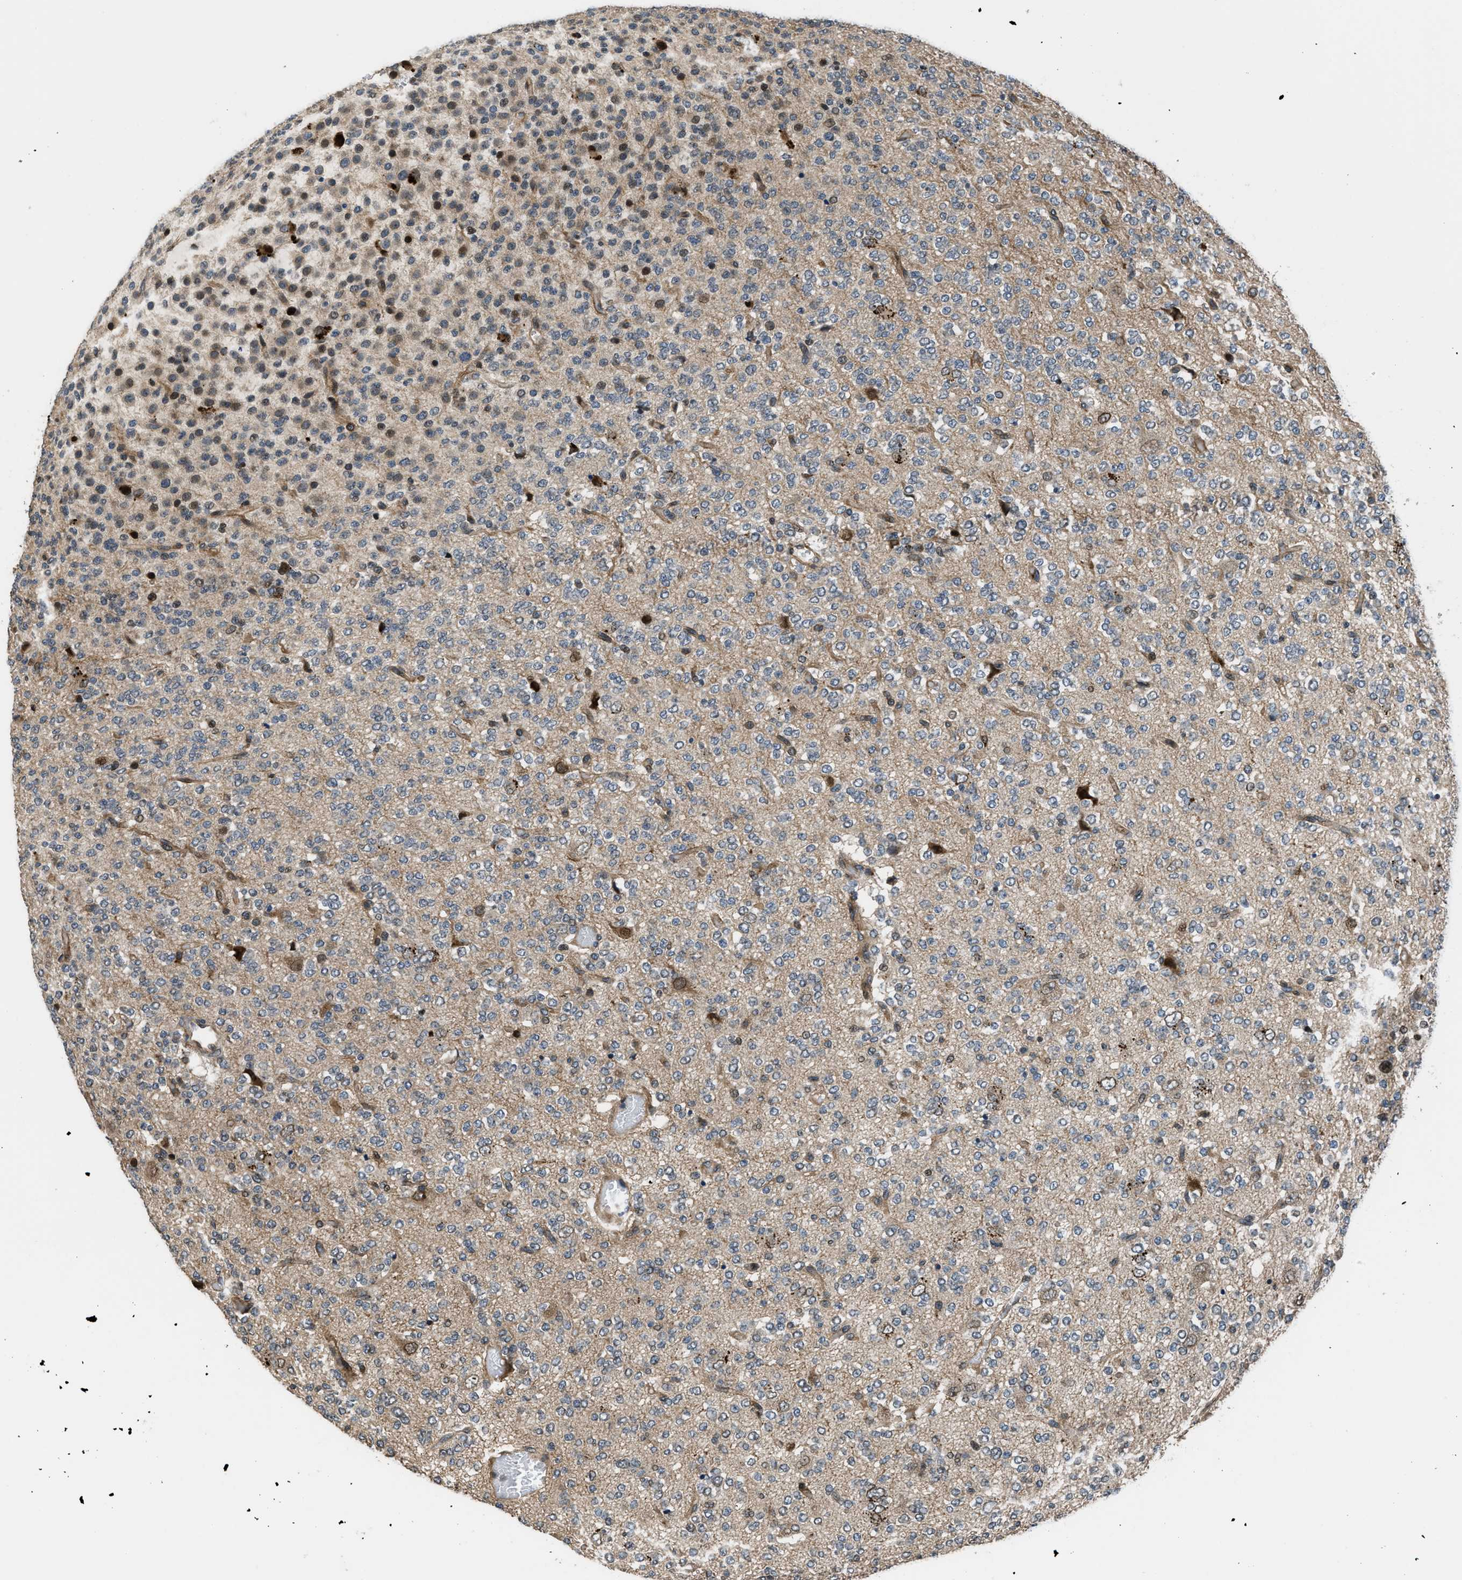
{"staining": {"intensity": "weak", "quantity": ">75%", "location": "cytoplasmic/membranous"}, "tissue": "glioma", "cell_type": "Tumor cells", "image_type": "cancer", "snomed": [{"axis": "morphology", "description": "Glioma, malignant, Low grade"}, {"axis": "topography", "description": "Brain"}], "caption": "Immunohistochemistry (IHC) (DAB (3,3'-diaminobenzidine)) staining of glioma demonstrates weak cytoplasmic/membranous protein positivity in approximately >75% of tumor cells.", "gene": "CTBS", "patient": {"sex": "male", "age": 38}}